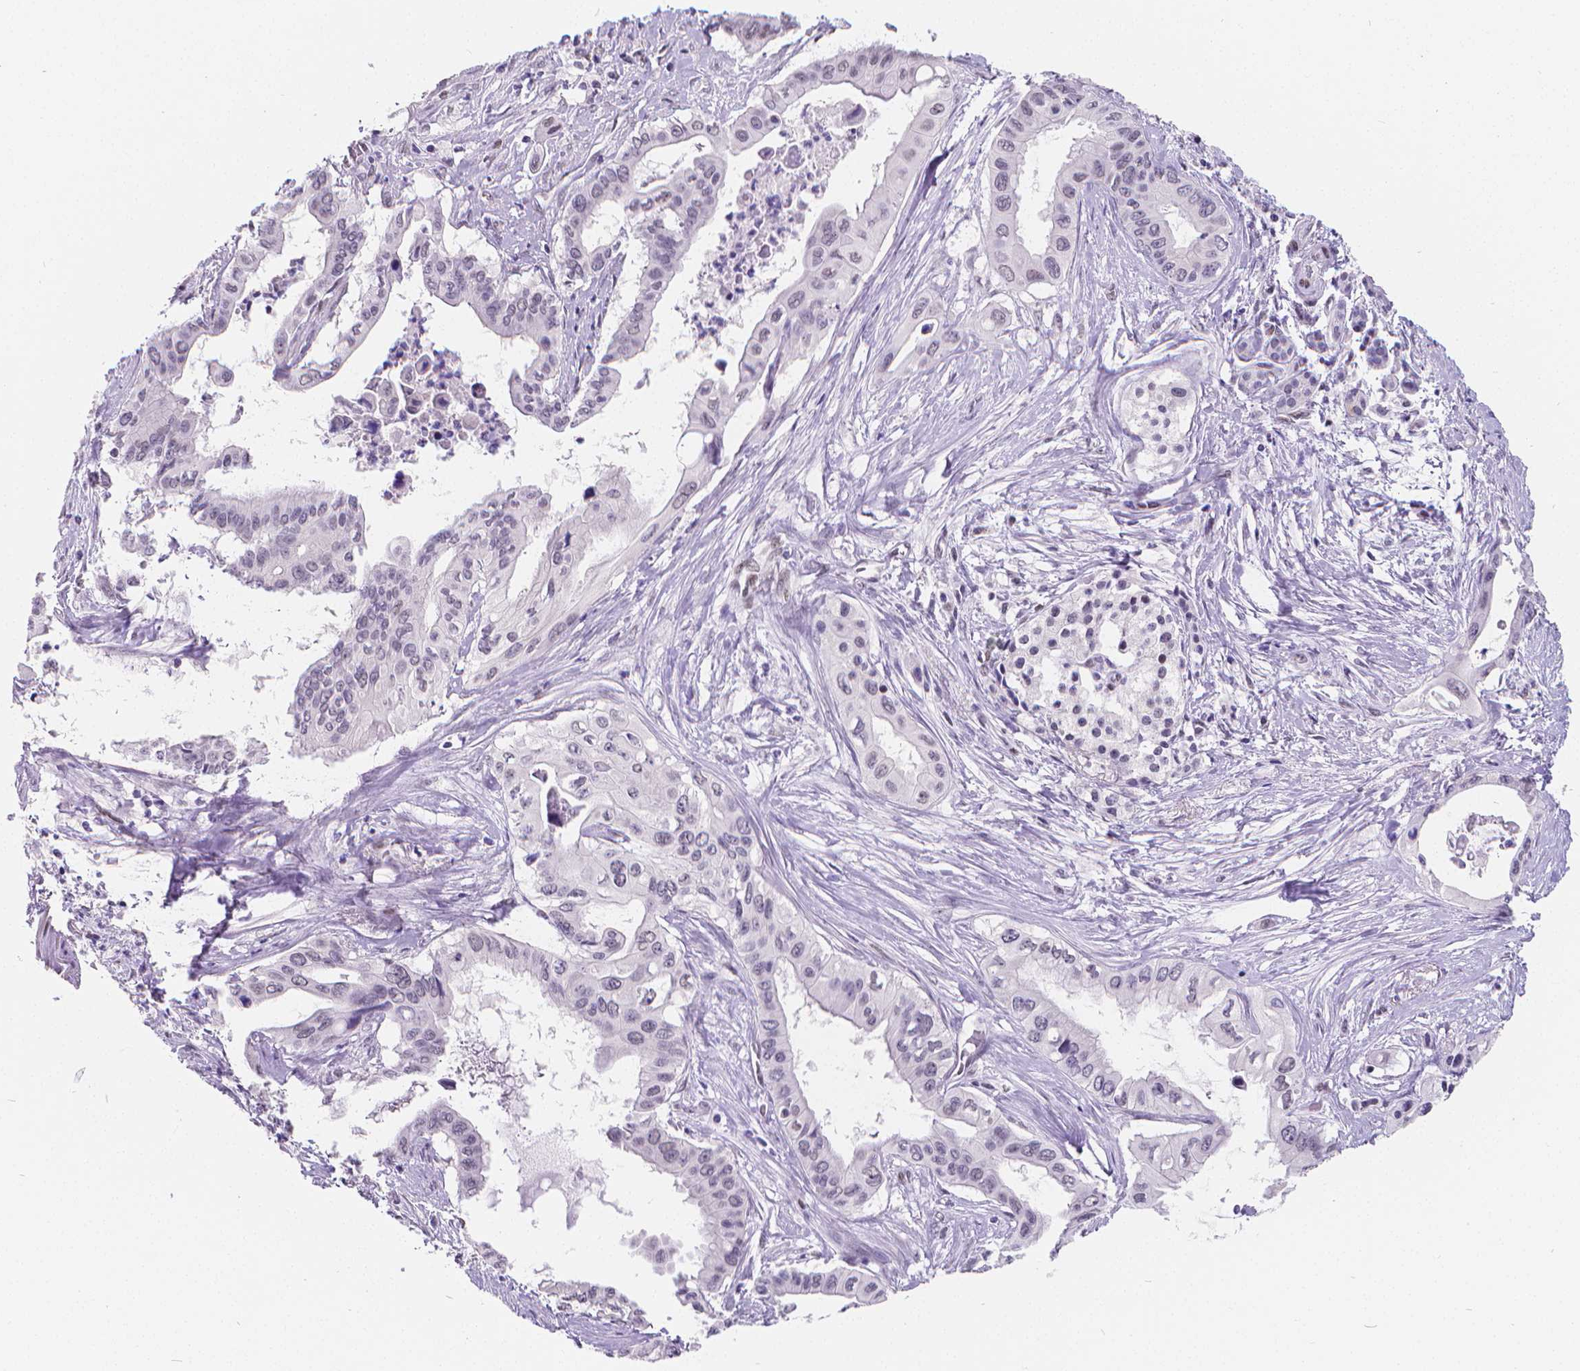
{"staining": {"intensity": "negative", "quantity": "none", "location": "none"}, "tissue": "pancreatic cancer", "cell_type": "Tumor cells", "image_type": "cancer", "snomed": [{"axis": "morphology", "description": "Adenocarcinoma, NOS"}, {"axis": "topography", "description": "Pancreas"}], "caption": "Immunohistochemistry of adenocarcinoma (pancreatic) exhibits no staining in tumor cells.", "gene": "MEF2C", "patient": {"sex": "female", "age": 77}}